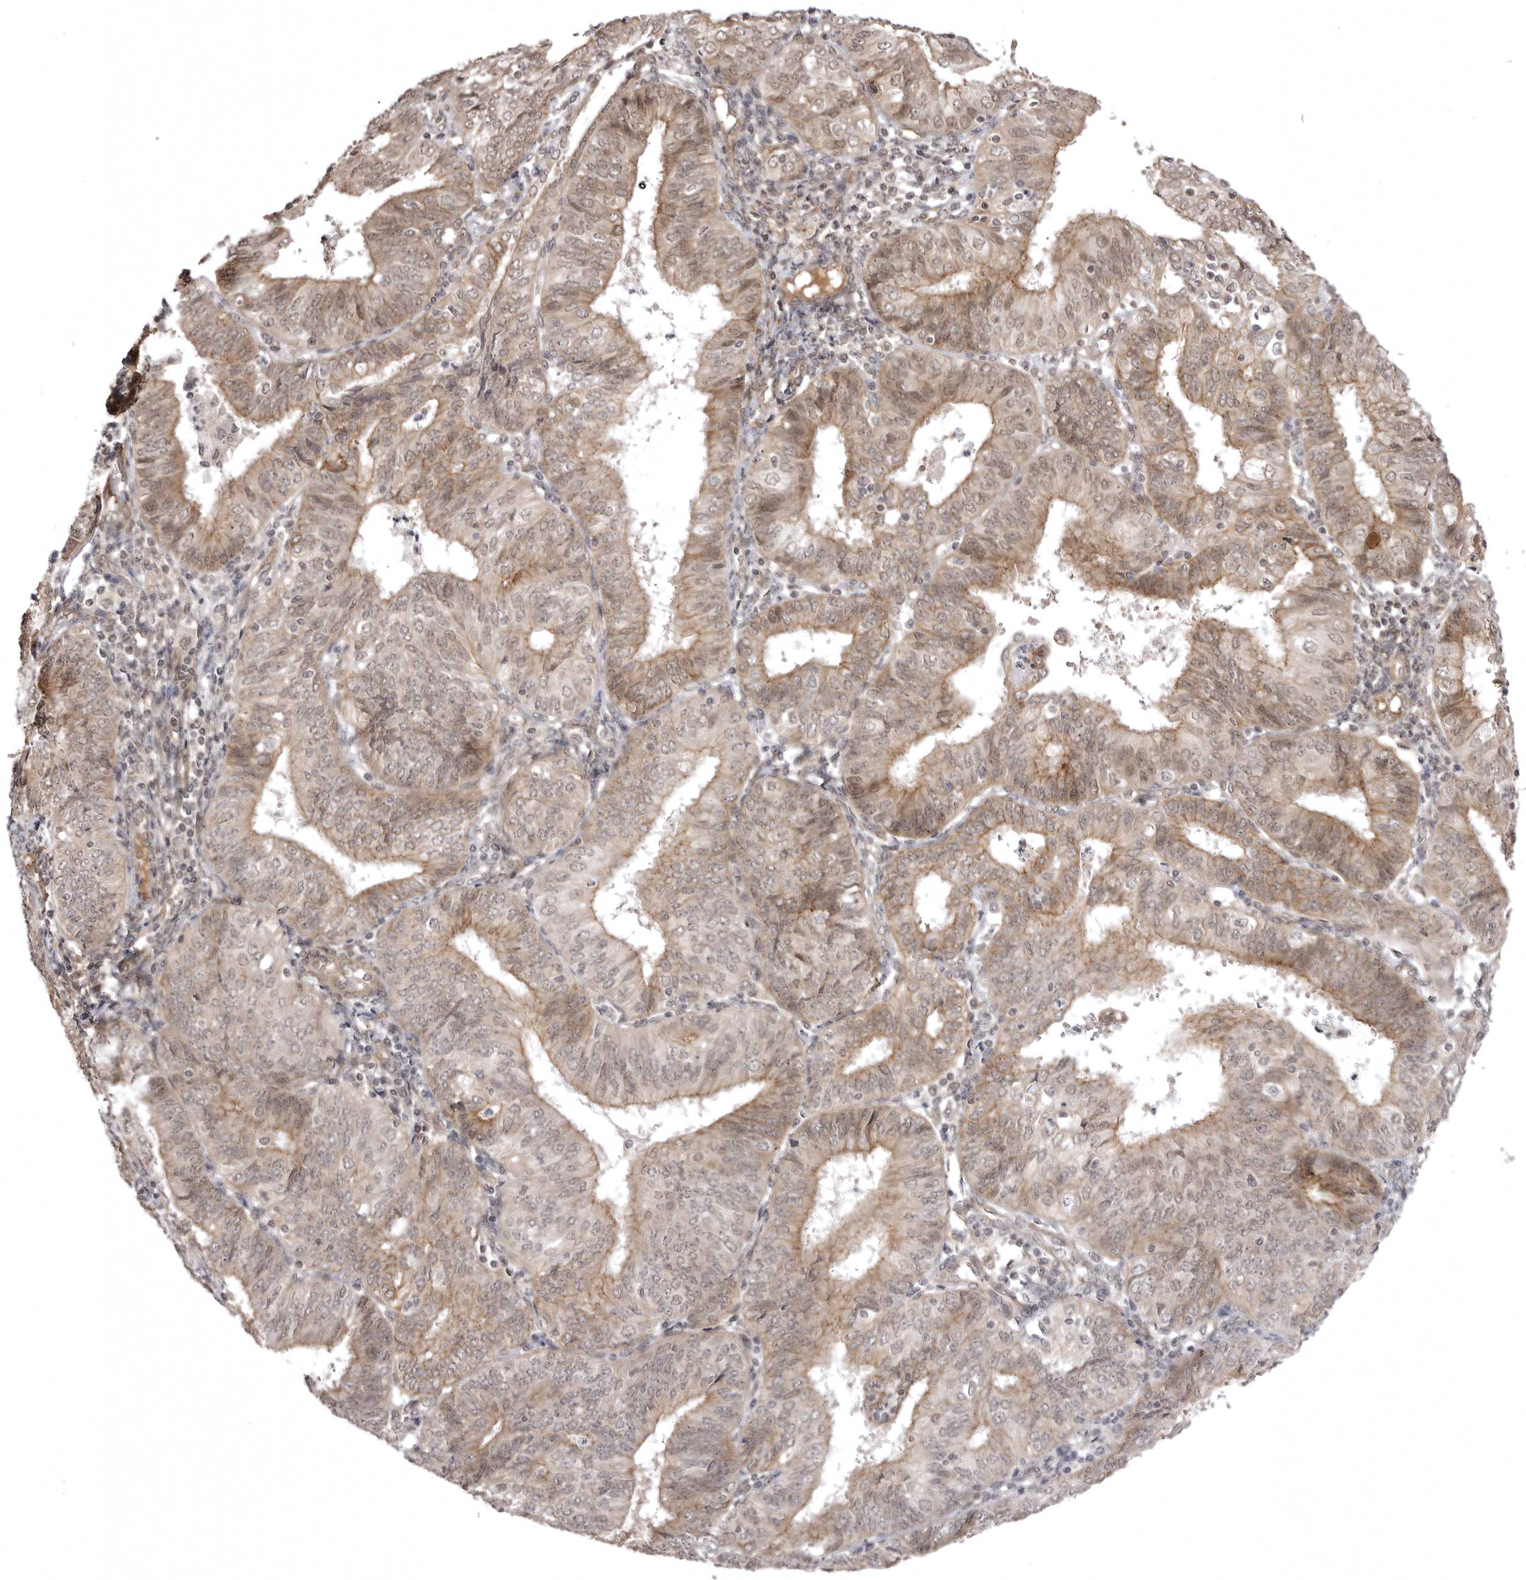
{"staining": {"intensity": "weak", "quantity": "25%-75%", "location": "cytoplasmic/membranous"}, "tissue": "endometrial cancer", "cell_type": "Tumor cells", "image_type": "cancer", "snomed": [{"axis": "morphology", "description": "Adenocarcinoma, NOS"}, {"axis": "topography", "description": "Endometrium"}], "caption": "Adenocarcinoma (endometrial) stained with a brown dye displays weak cytoplasmic/membranous positive positivity in approximately 25%-75% of tumor cells.", "gene": "SORBS1", "patient": {"sex": "female", "age": 58}}